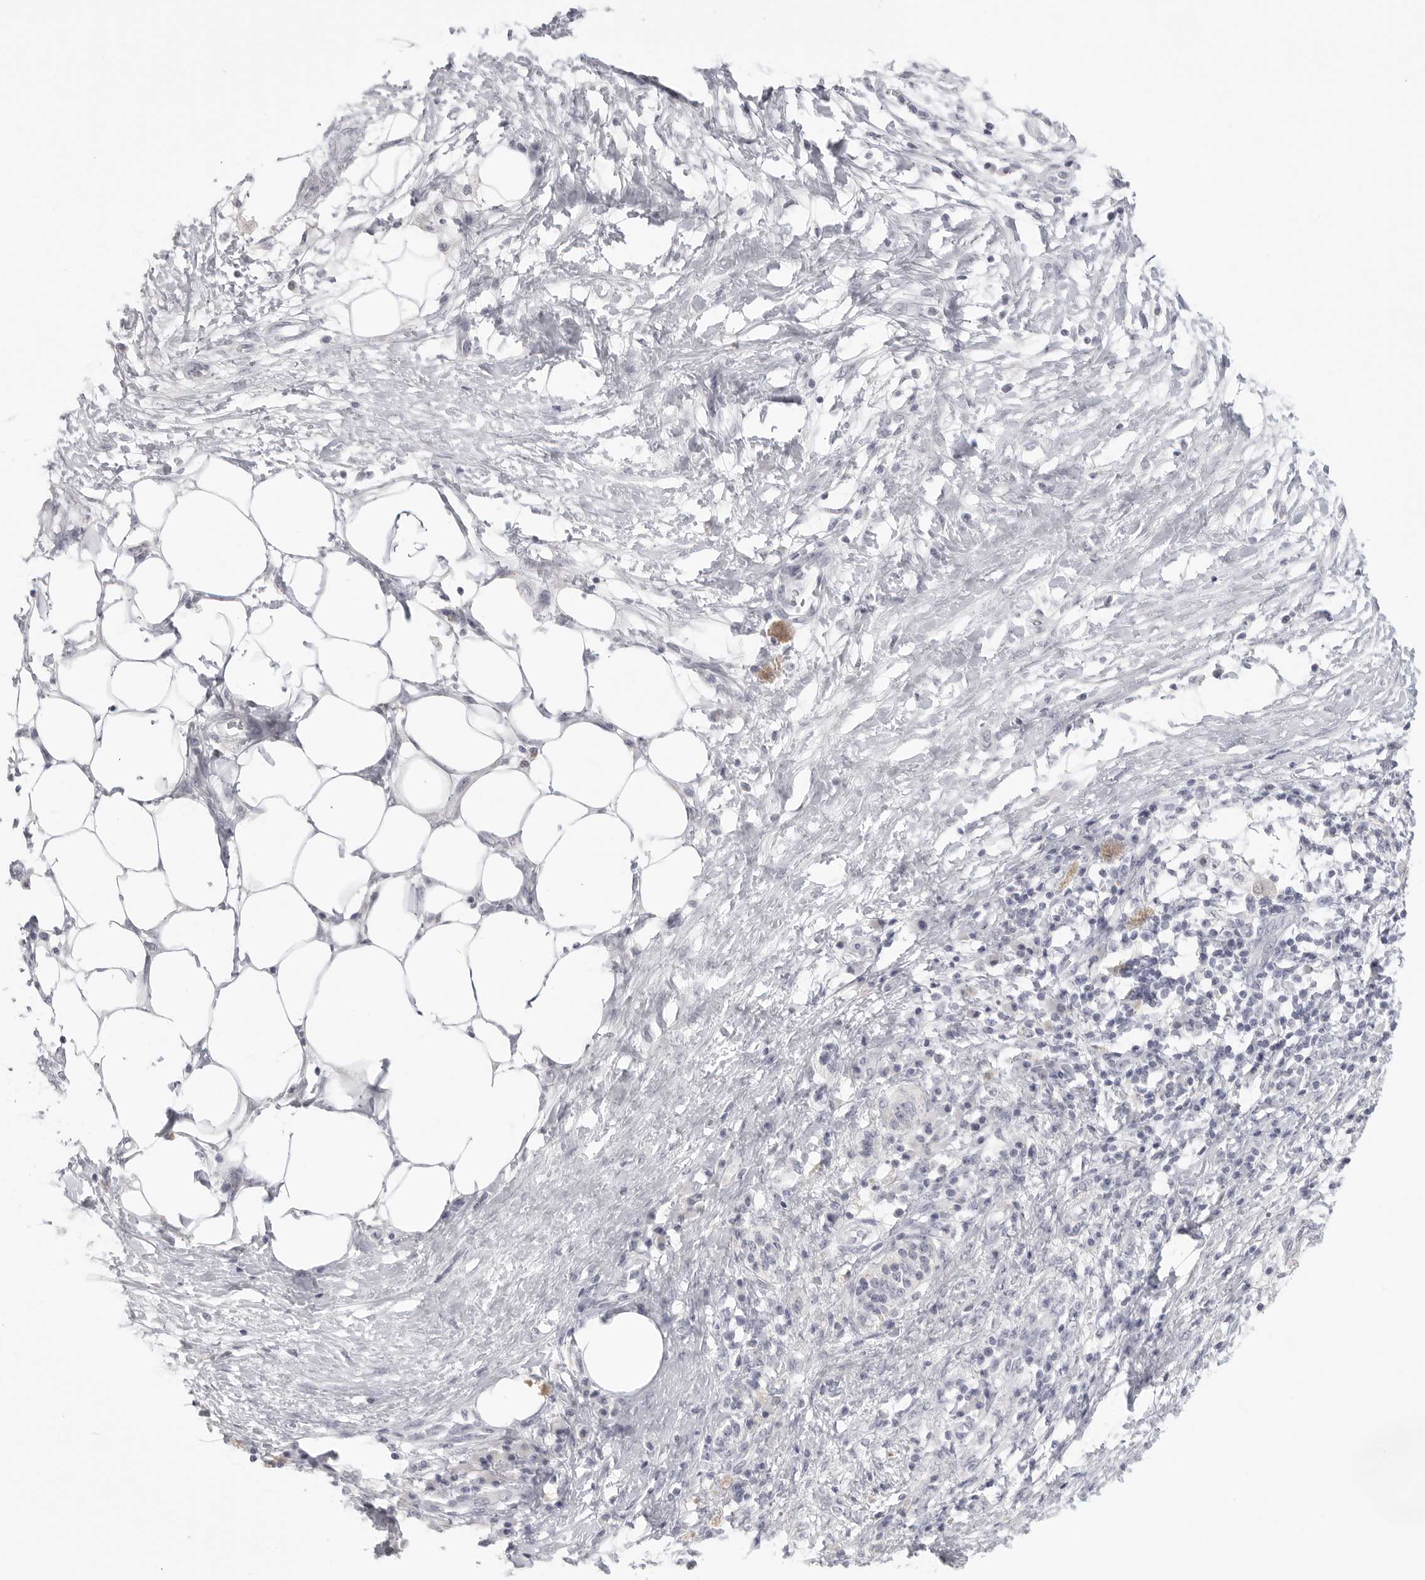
{"staining": {"intensity": "negative", "quantity": "none", "location": "none"}, "tissue": "pancreatic cancer", "cell_type": "Tumor cells", "image_type": "cancer", "snomed": [{"axis": "morphology", "description": "Adenocarcinoma, NOS"}, {"axis": "topography", "description": "Pancreas"}], "caption": "The photomicrograph displays no staining of tumor cells in pancreatic cancer.", "gene": "HMGCS2", "patient": {"sex": "female", "age": 78}}